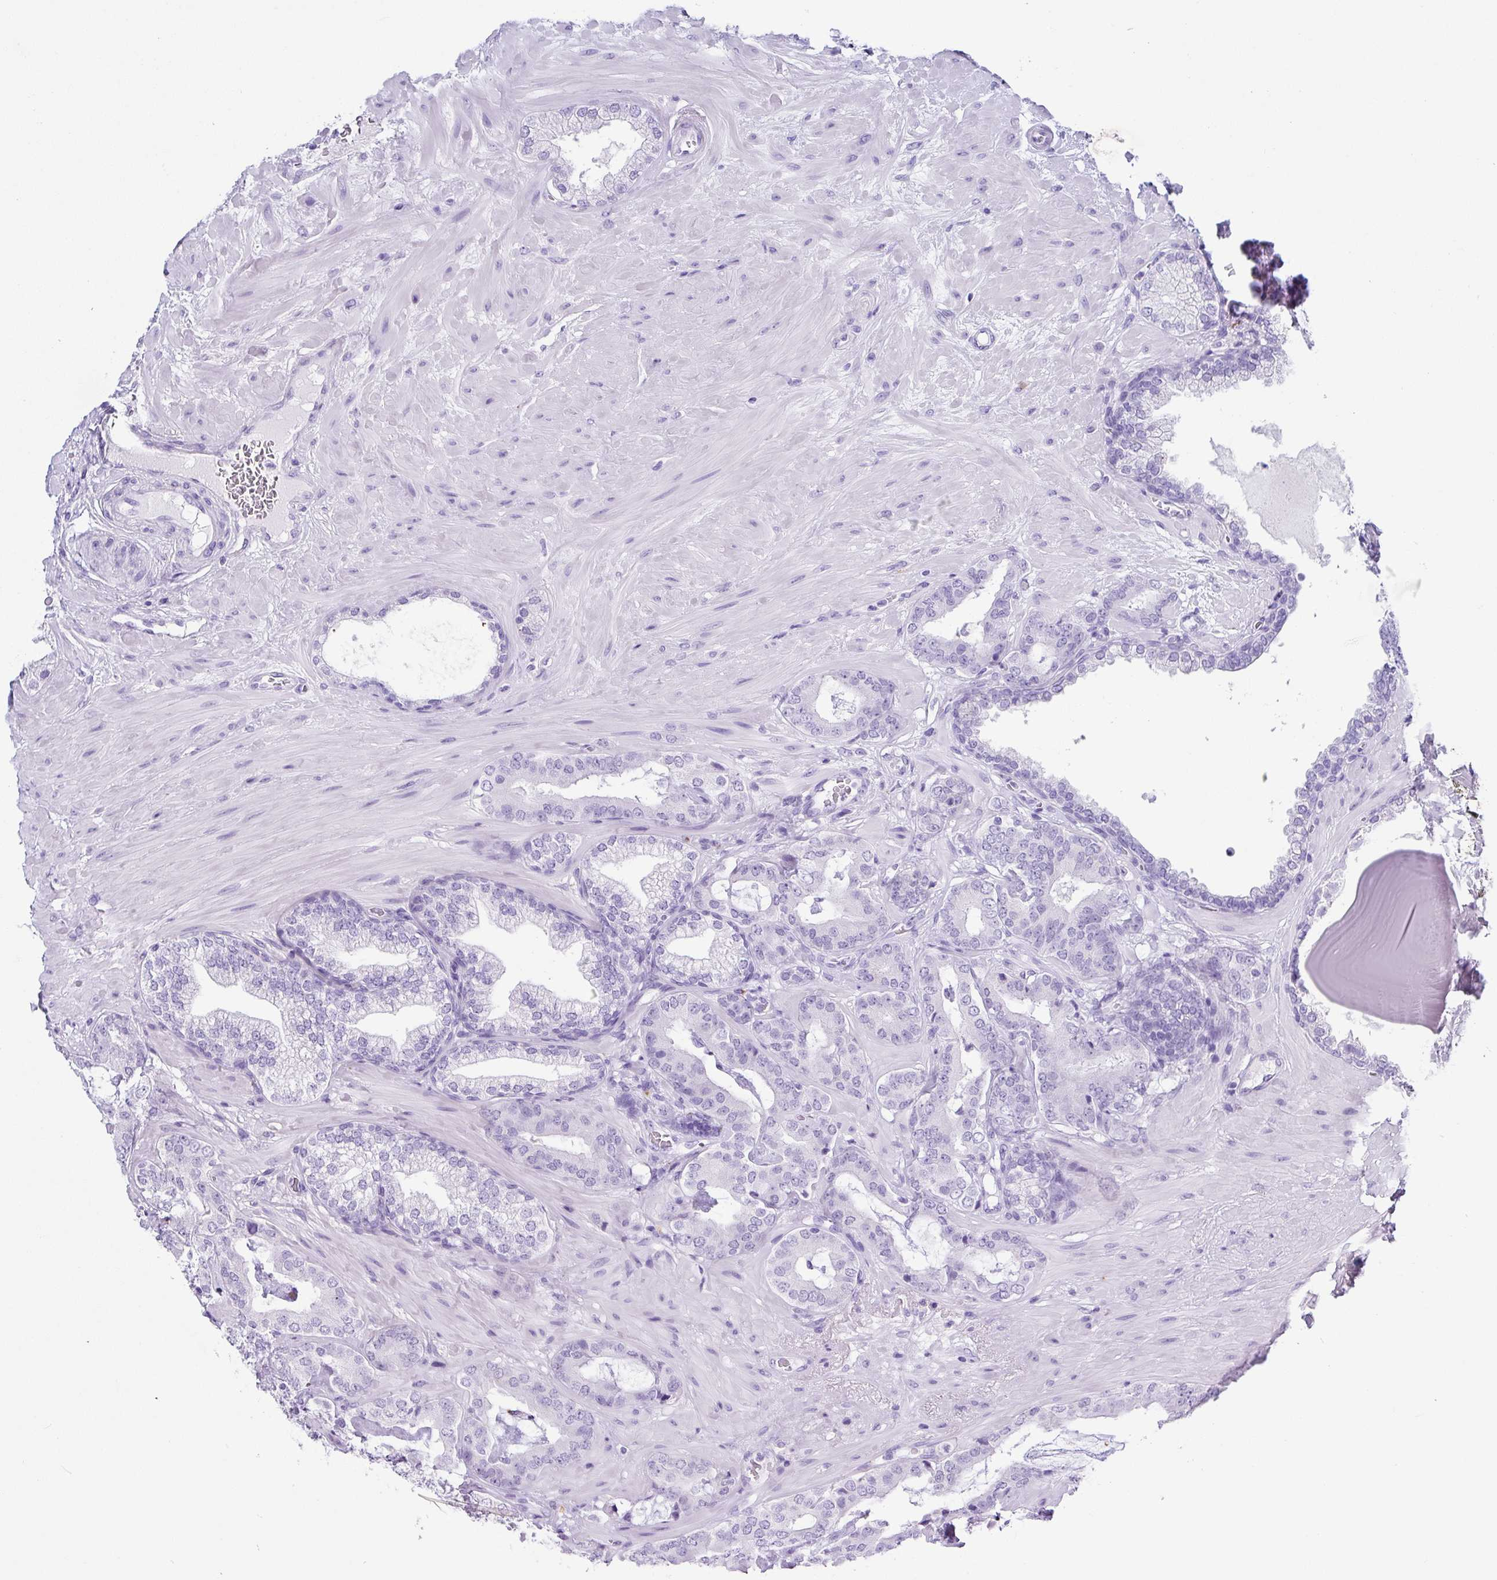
{"staining": {"intensity": "negative", "quantity": "none", "location": "none"}, "tissue": "prostate cancer", "cell_type": "Tumor cells", "image_type": "cancer", "snomed": [{"axis": "morphology", "description": "Adenocarcinoma, Low grade"}, {"axis": "topography", "description": "Prostate"}], "caption": "High power microscopy micrograph of an immunohistochemistry (IHC) histopathology image of prostate adenocarcinoma (low-grade), revealing no significant positivity in tumor cells. (Stains: DAB IHC with hematoxylin counter stain, Microscopy: brightfield microscopy at high magnification).", "gene": "ZG16", "patient": {"sex": "male", "age": 61}}